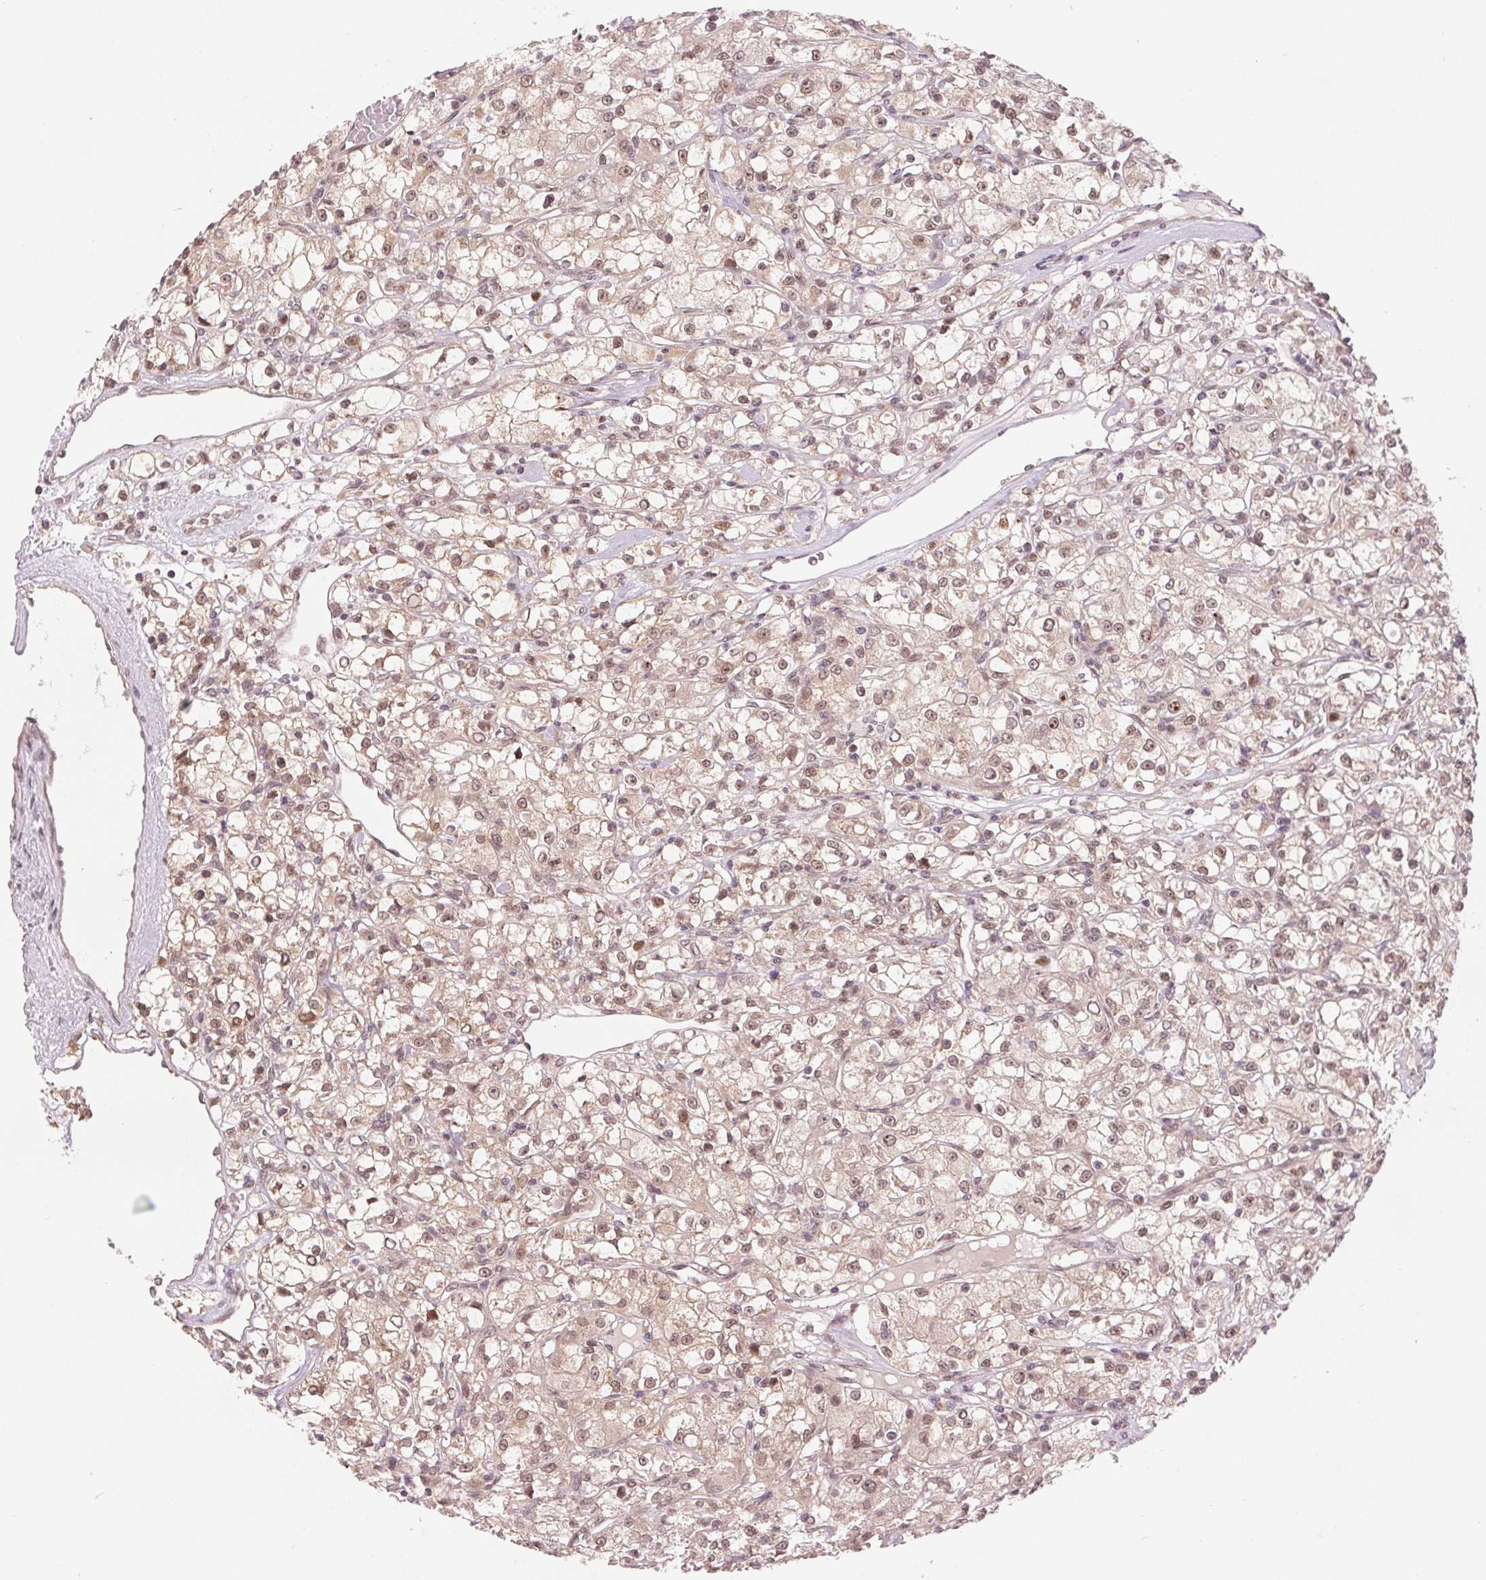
{"staining": {"intensity": "moderate", "quantity": ">75%", "location": "nuclear"}, "tissue": "renal cancer", "cell_type": "Tumor cells", "image_type": "cancer", "snomed": [{"axis": "morphology", "description": "Adenocarcinoma, NOS"}, {"axis": "topography", "description": "Kidney"}], "caption": "DAB (3,3'-diaminobenzidine) immunohistochemical staining of renal adenocarcinoma reveals moderate nuclear protein positivity in about >75% of tumor cells. The protein of interest is stained brown, and the nuclei are stained in blue (DAB IHC with brightfield microscopy, high magnification).", "gene": "ERI3", "patient": {"sex": "female", "age": 59}}